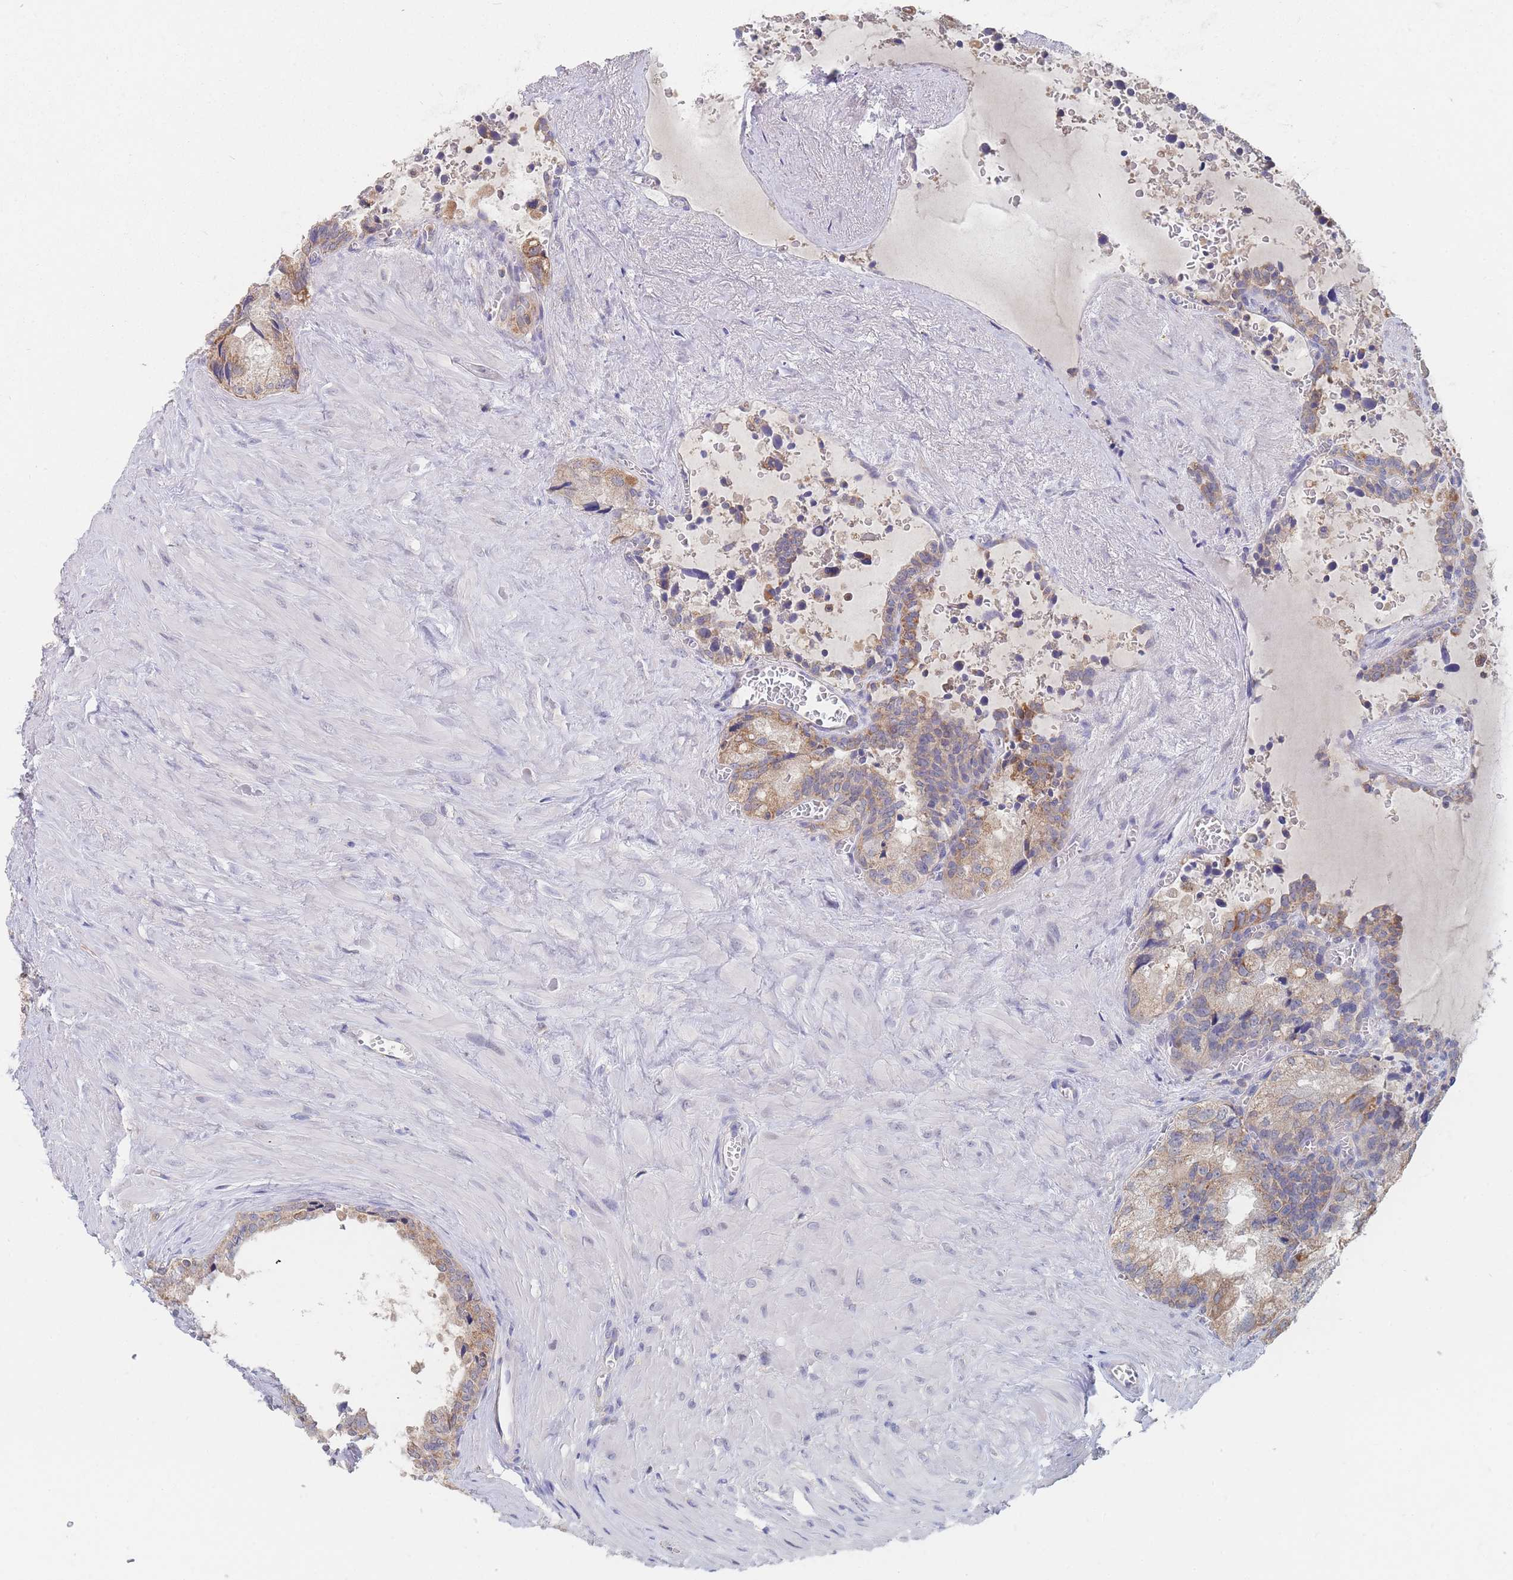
{"staining": {"intensity": "moderate", "quantity": "25%-75%", "location": "cytoplasmic/membranous"}, "tissue": "seminal vesicle", "cell_type": "Glandular cells", "image_type": "normal", "snomed": [{"axis": "morphology", "description": "Normal tissue, NOS"}, {"axis": "topography", "description": "Seminal veicle"}], "caption": "IHC histopathology image of benign seminal vesicle: human seminal vesicle stained using IHC exhibits medium levels of moderate protein expression localized specifically in the cytoplasmic/membranous of glandular cells, appearing as a cytoplasmic/membranous brown color.", "gene": "PPP6C", "patient": {"sex": "male", "age": 68}}